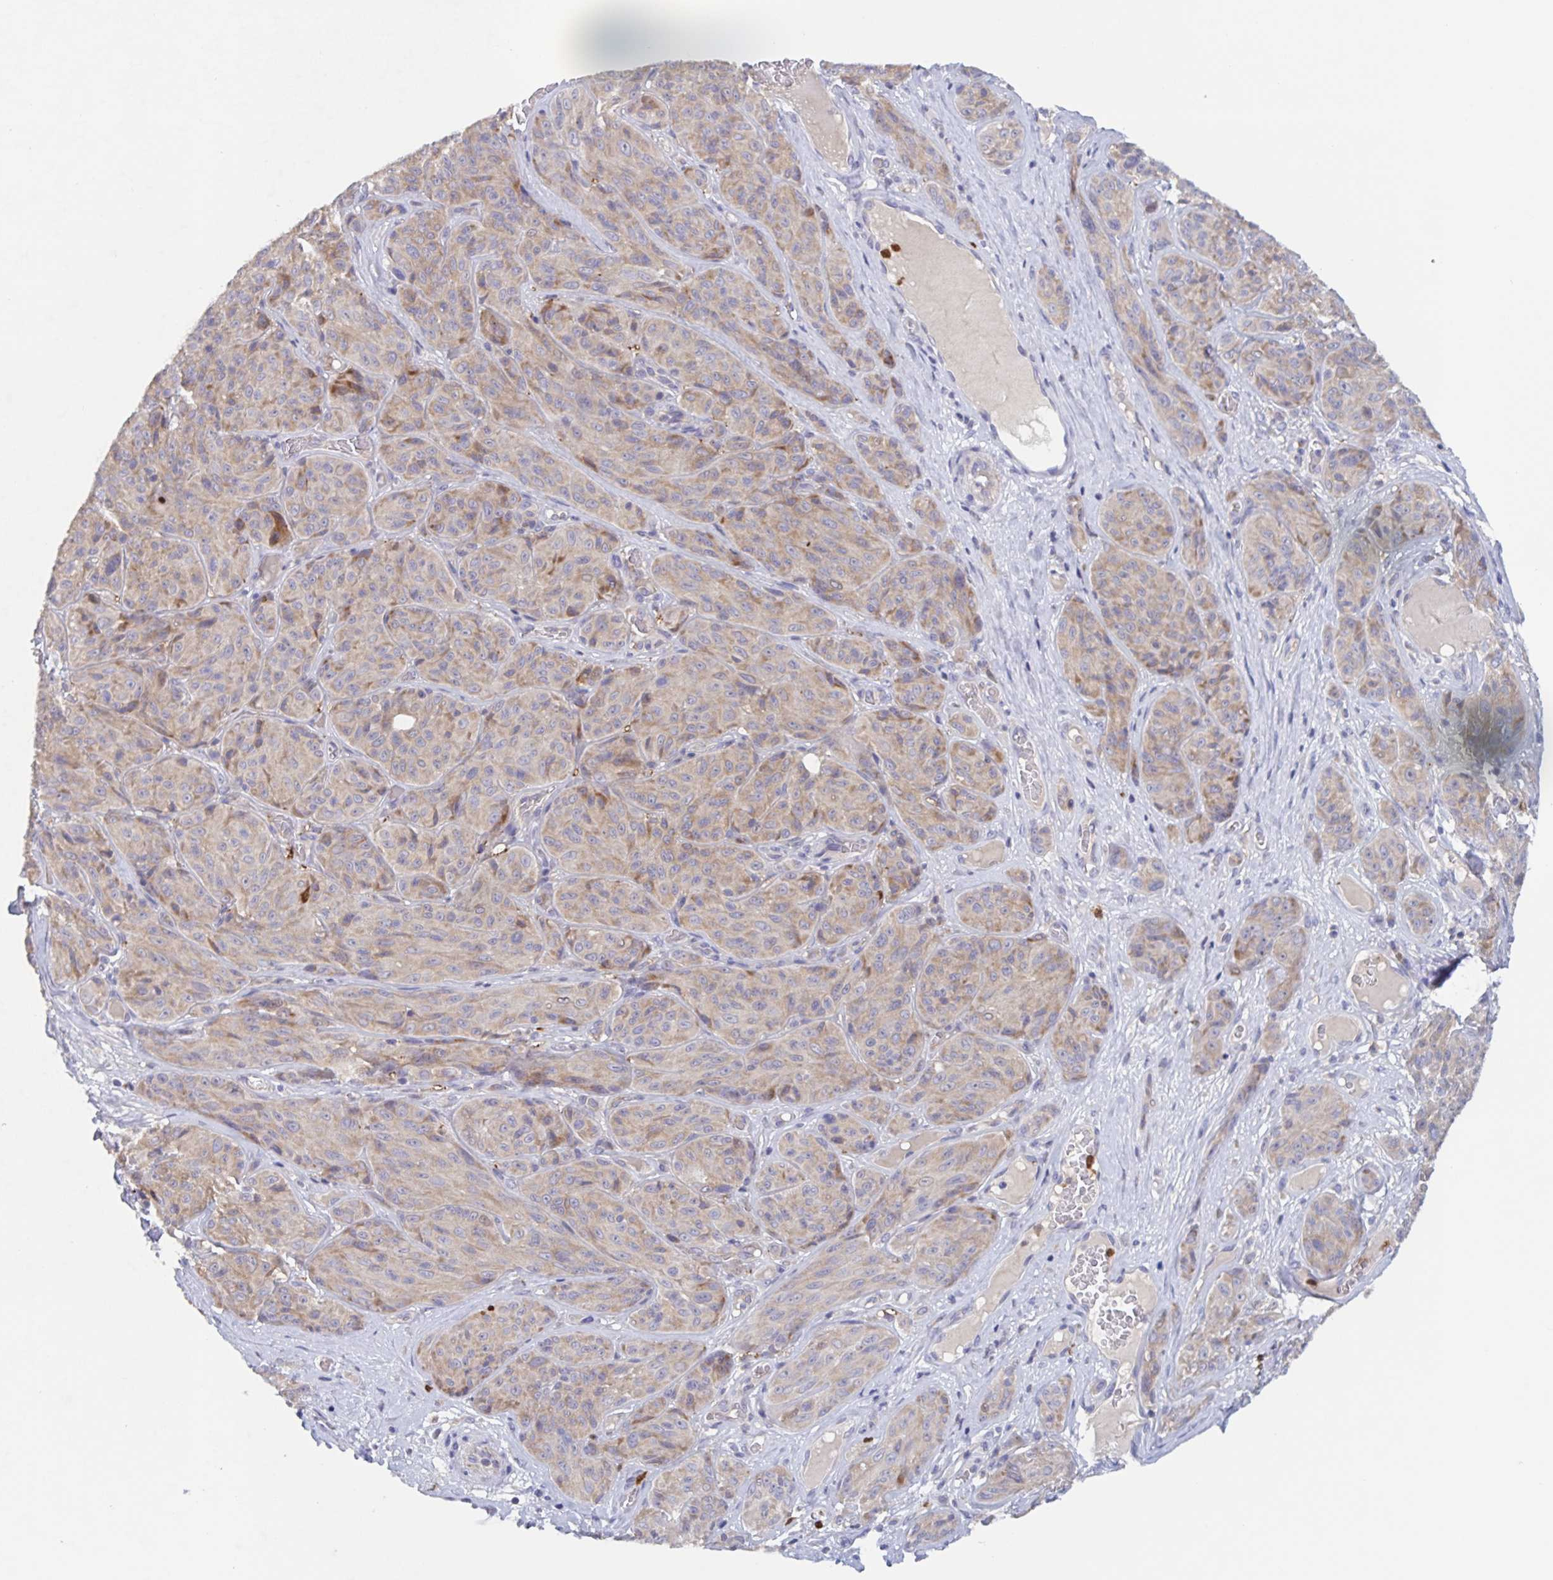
{"staining": {"intensity": "weak", "quantity": "25%-75%", "location": "cytoplasmic/membranous"}, "tissue": "melanoma", "cell_type": "Tumor cells", "image_type": "cancer", "snomed": [{"axis": "morphology", "description": "Malignant melanoma, NOS"}, {"axis": "topography", "description": "Skin"}], "caption": "Protein analysis of melanoma tissue displays weak cytoplasmic/membranous staining in about 25%-75% of tumor cells.", "gene": "CDC42BPG", "patient": {"sex": "male", "age": 91}}